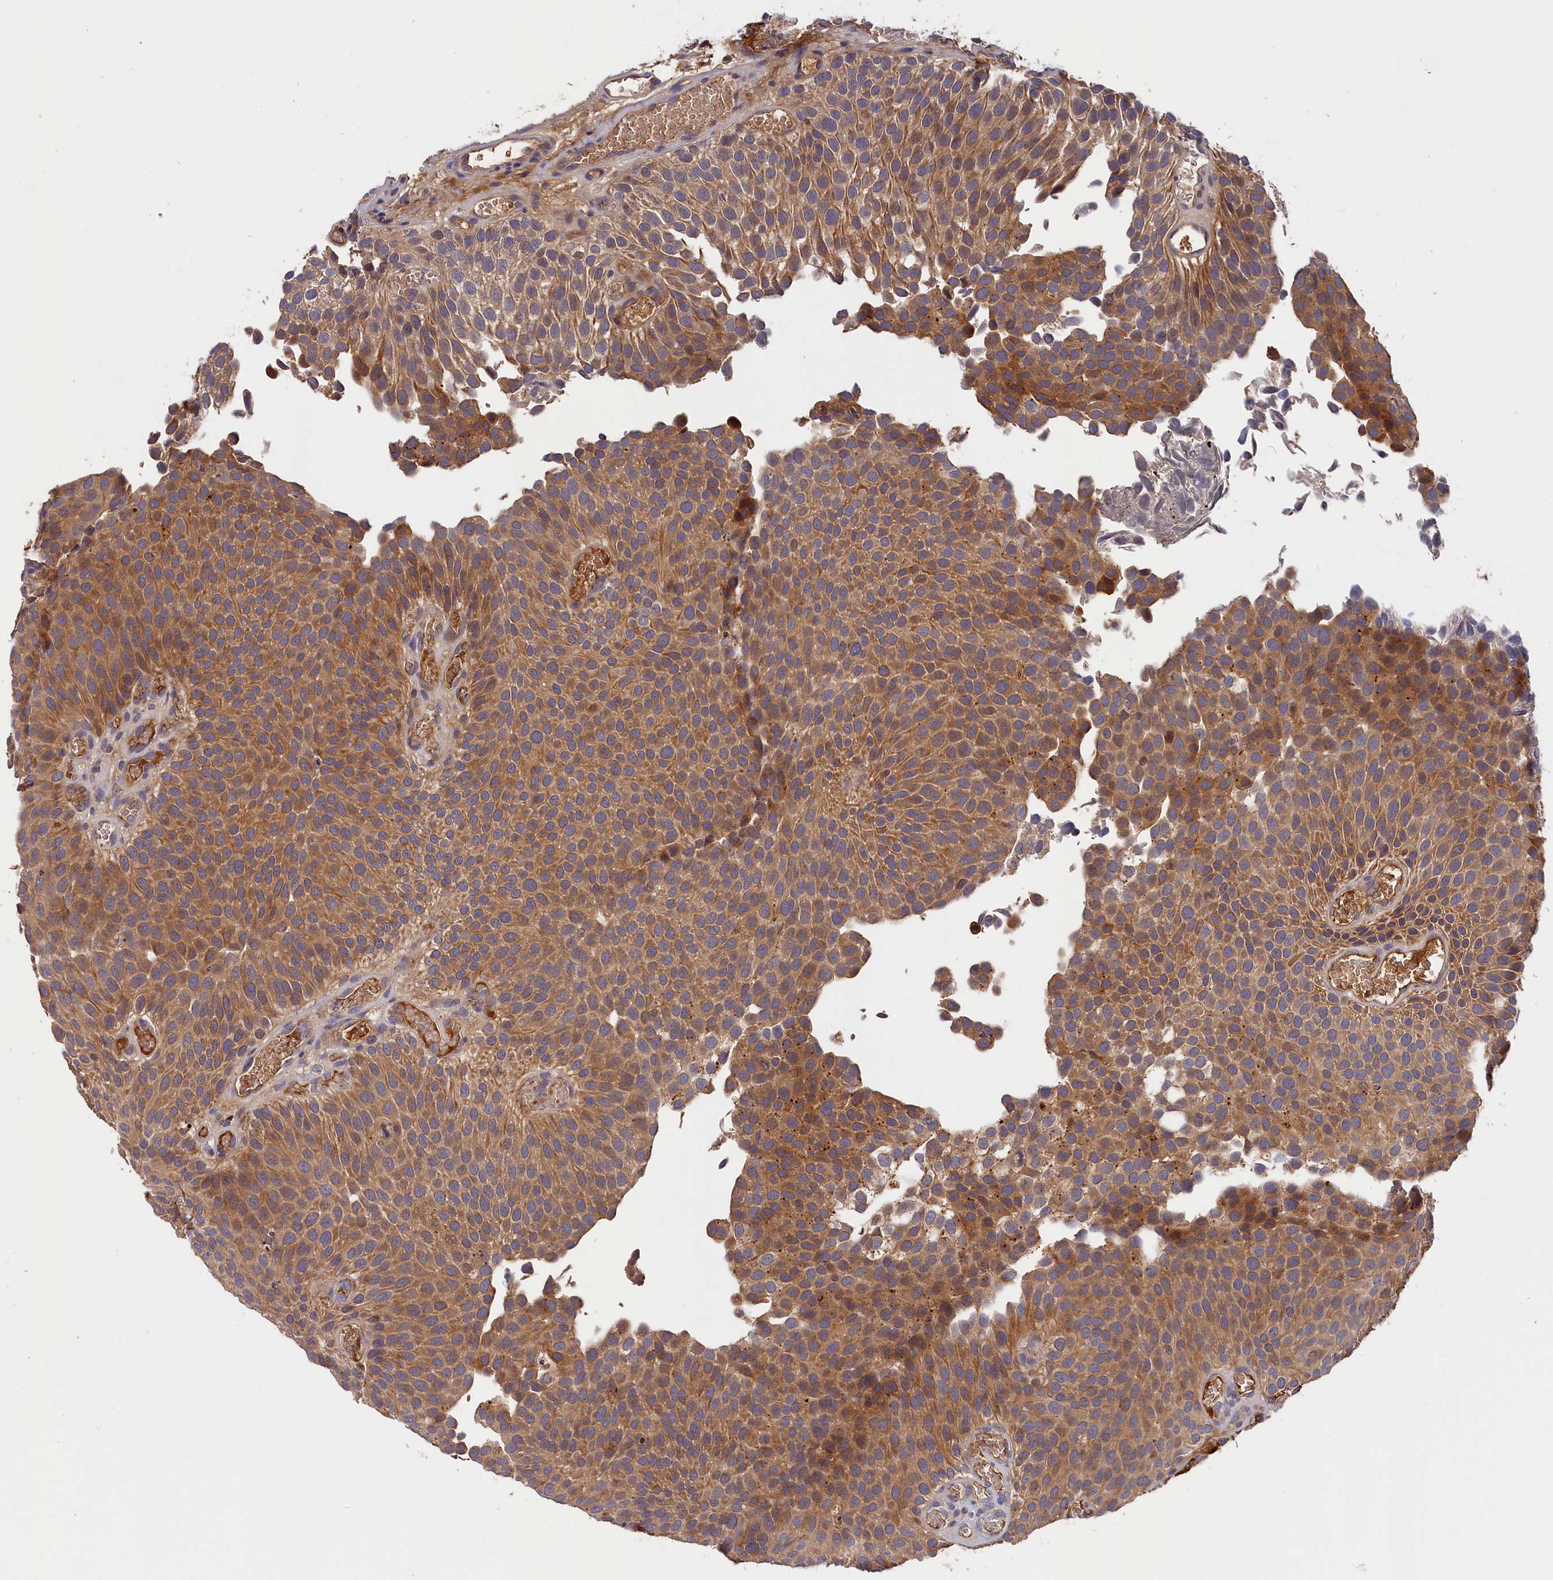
{"staining": {"intensity": "moderate", "quantity": ">75%", "location": "cytoplasmic/membranous"}, "tissue": "urothelial cancer", "cell_type": "Tumor cells", "image_type": "cancer", "snomed": [{"axis": "morphology", "description": "Urothelial carcinoma, Low grade"}, {"axis": "topography", "description": "Urinary bladder"}], "caption": "Tumor cells exhibit moderate cytoplasmic/membranous staining in approximately >75% of cells in urothelial cancer.", "gene": "ITIH1", "patient": {"sex": "male", "age": 89}}